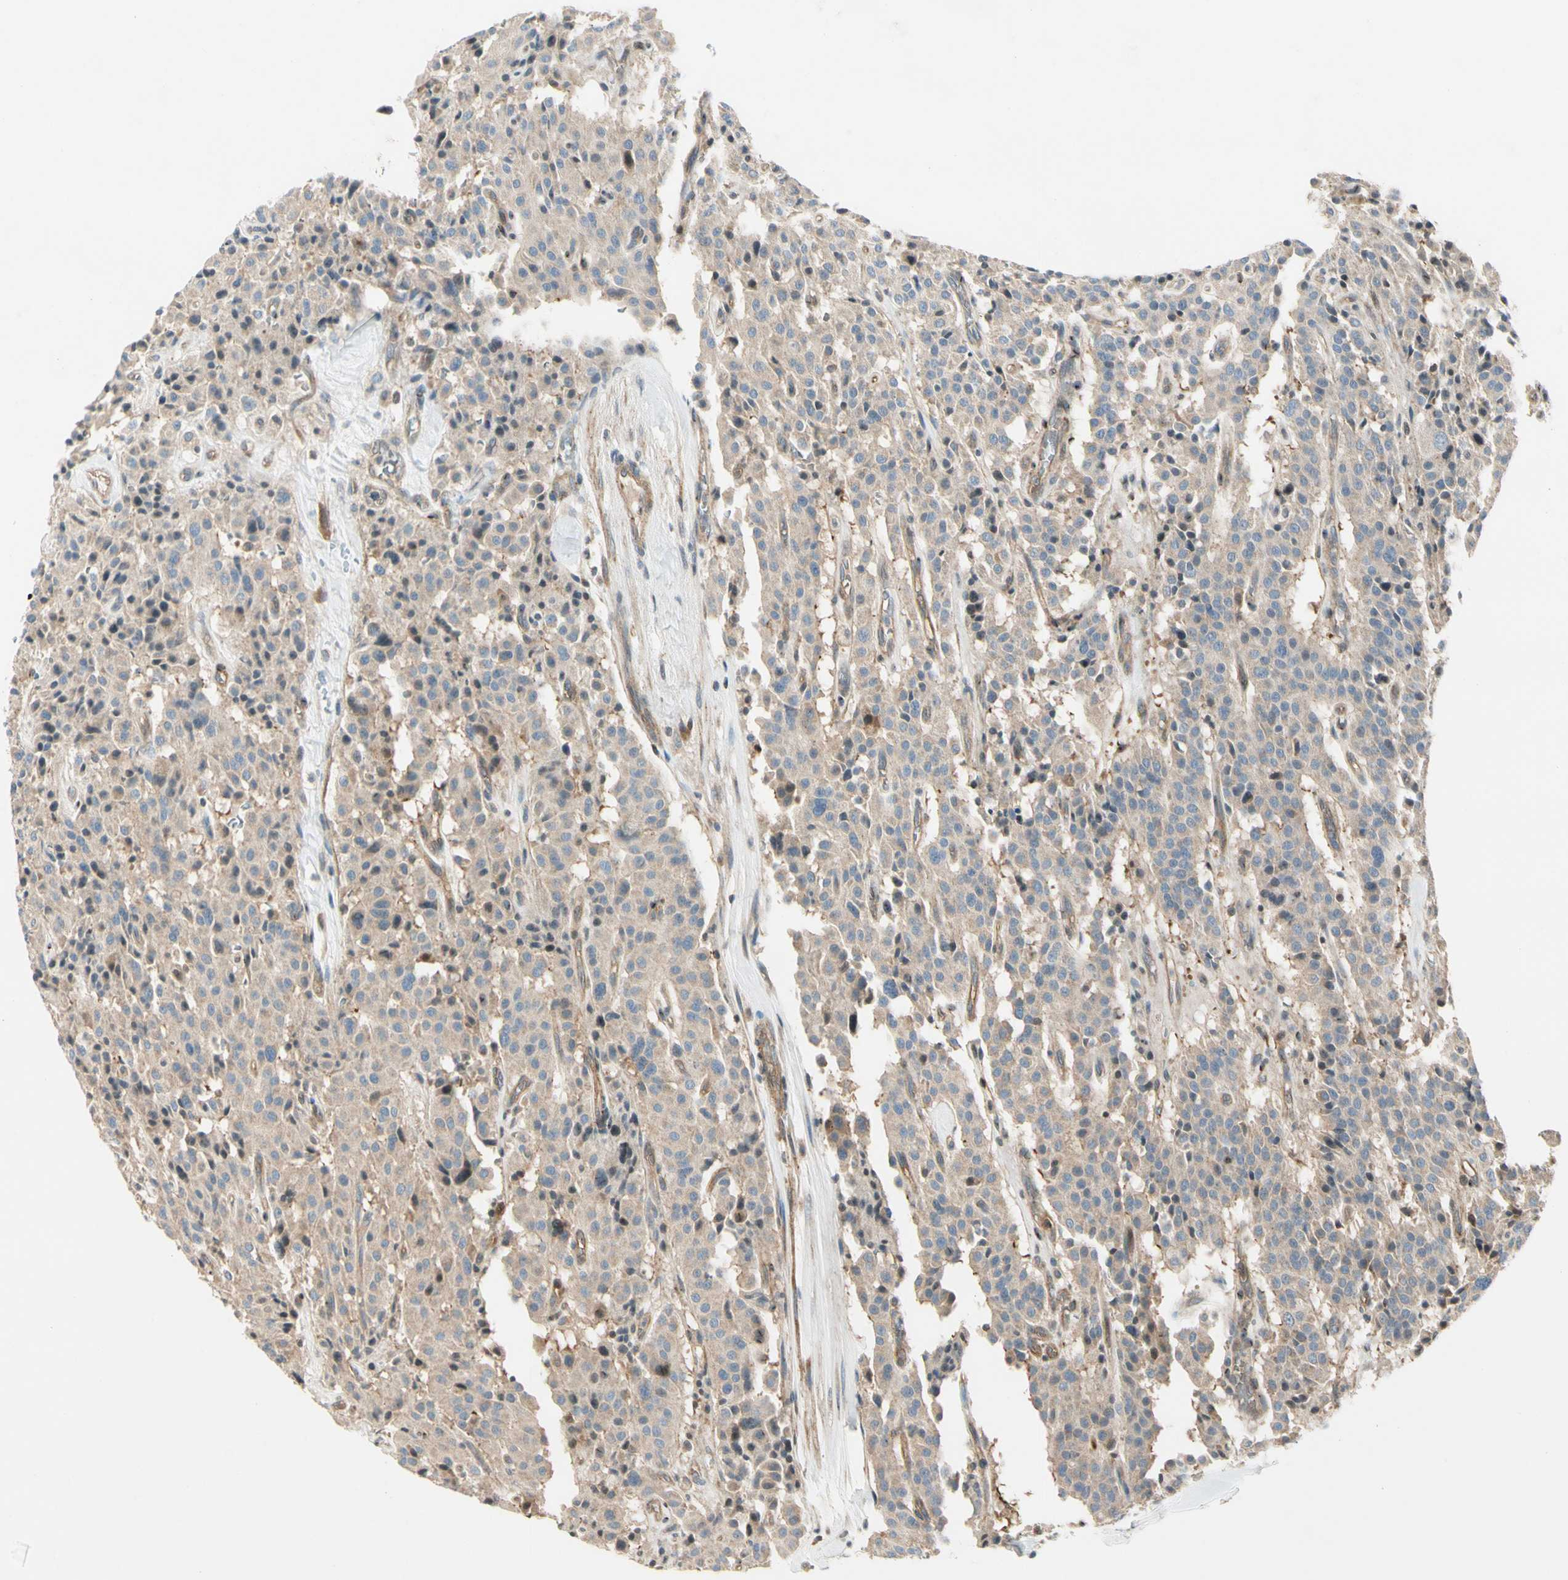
{"staining": {"intensity": "weak", "quantity": ">75%", "location": "cytoplasmic/membranous"}, "tissue": "carcinoid", "cell_type": "Tumor cells", "image_type": "cancer", "snomed": [{"axis": "morphology", "description": "Carcinoid, malignant, NOS"}, {"axis": "topography", "description": "Lung"}], "caption": "Weak cytoplasmic/membranous expression for a protein is present in about >75% of tumor cells of carcinoid using immunohistochemistry (IHC).", "gene": "CDH6", "patient": {"sex": "male", "age": 30}}